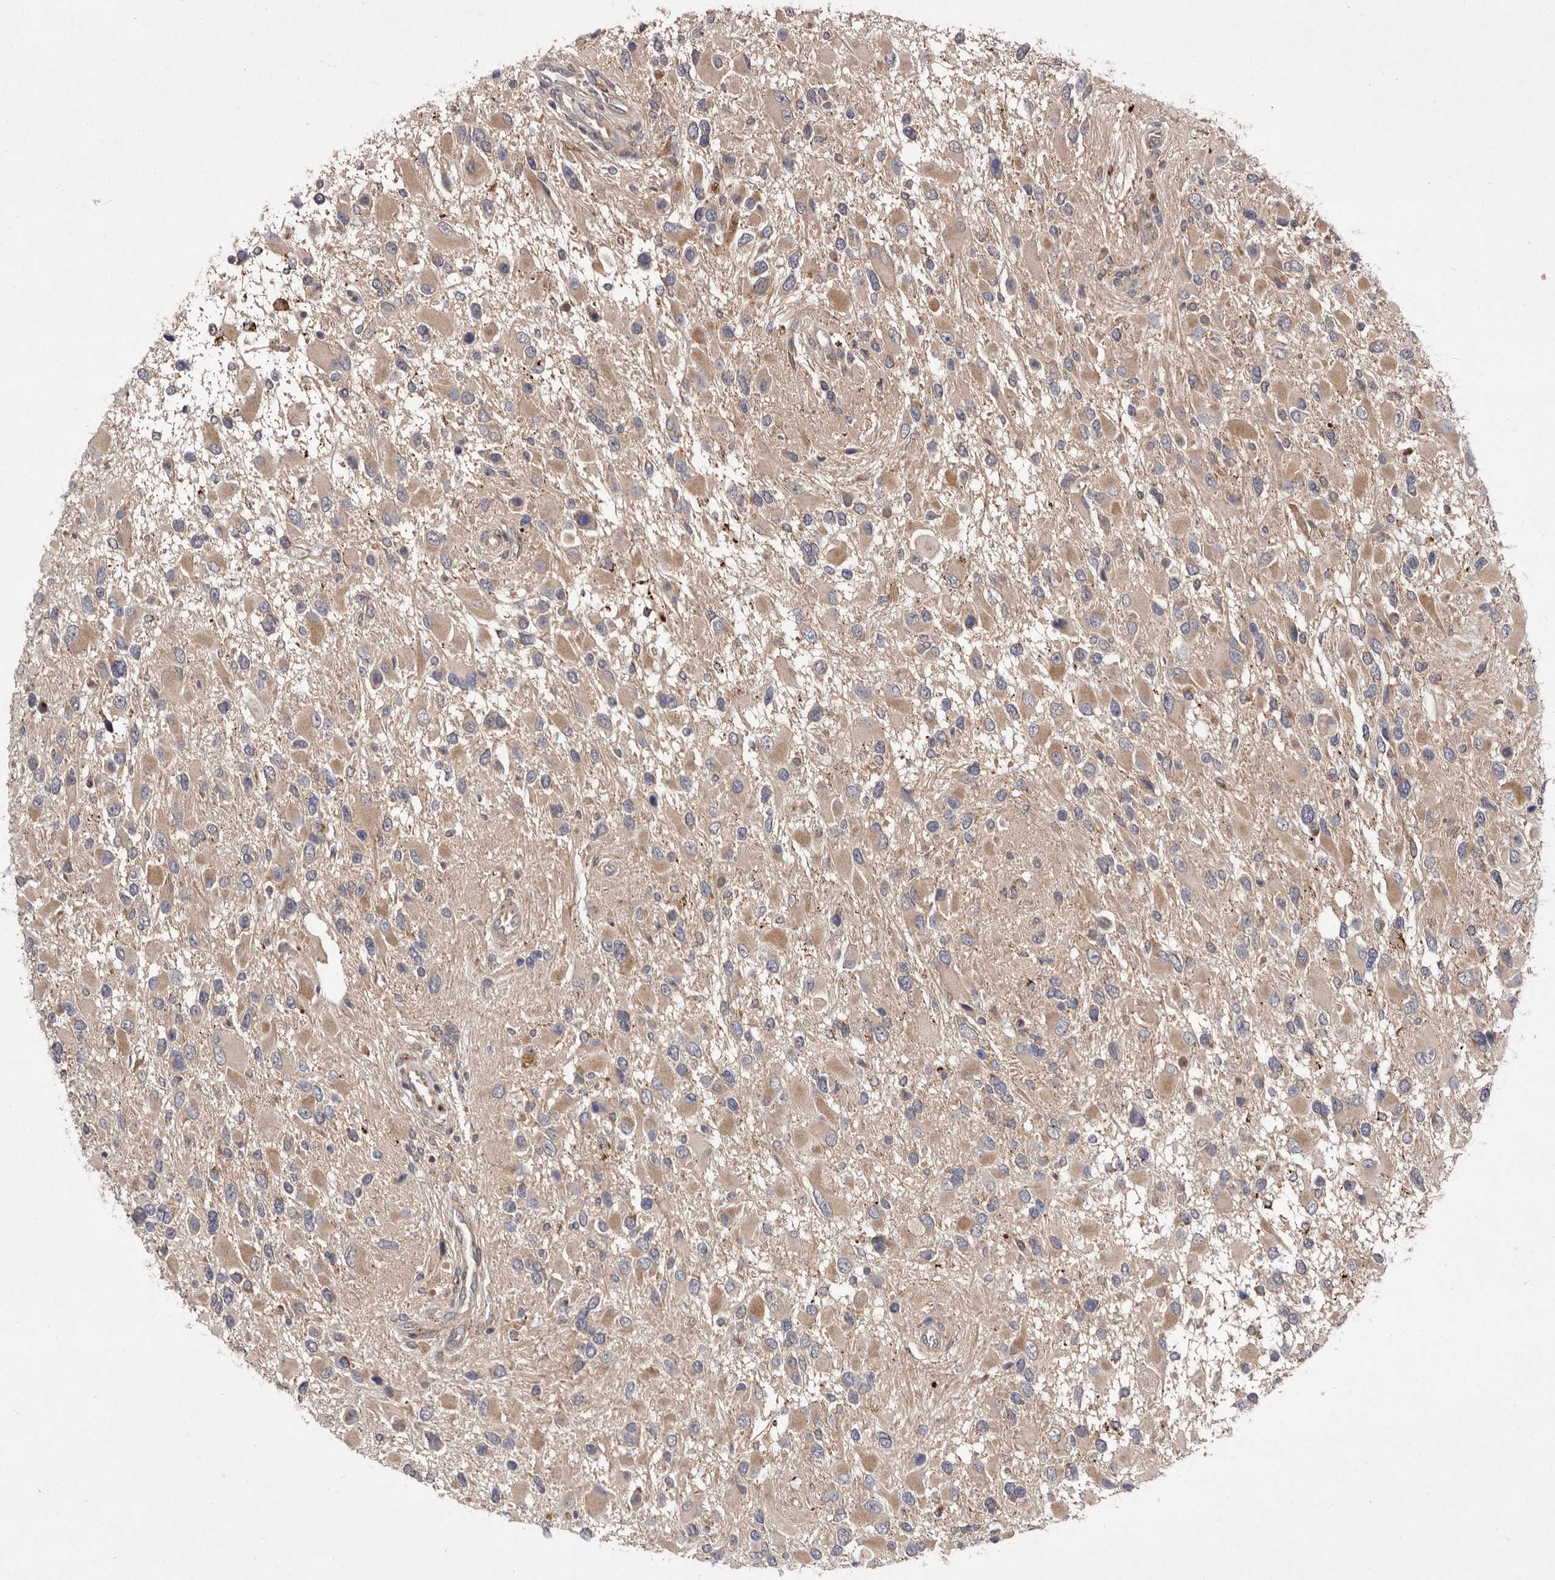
{"staining": {"intensity": "weak", "quantity": ">75%", "location": "cytoplasmic/membranous"}, "tissue": "glioma", "cell_type": "Tumor cells", "image_type": "cancer", "snomed": [{"axis": "morphology", "description": "Glioma, malignant, High grade"}, {"axis": "topography", "description": "Brain"}], "caption": "Weak cytoplasmic/membranous protein expression is present in about >75% of tumor cells in malignant glioma (high-grade). (DAB (3,3'-diaminobenzidine) IHC with brightfield microscopy, high magnification).", "gene": "FLAD1", "patient": {"sex": "male", "age": 53}}